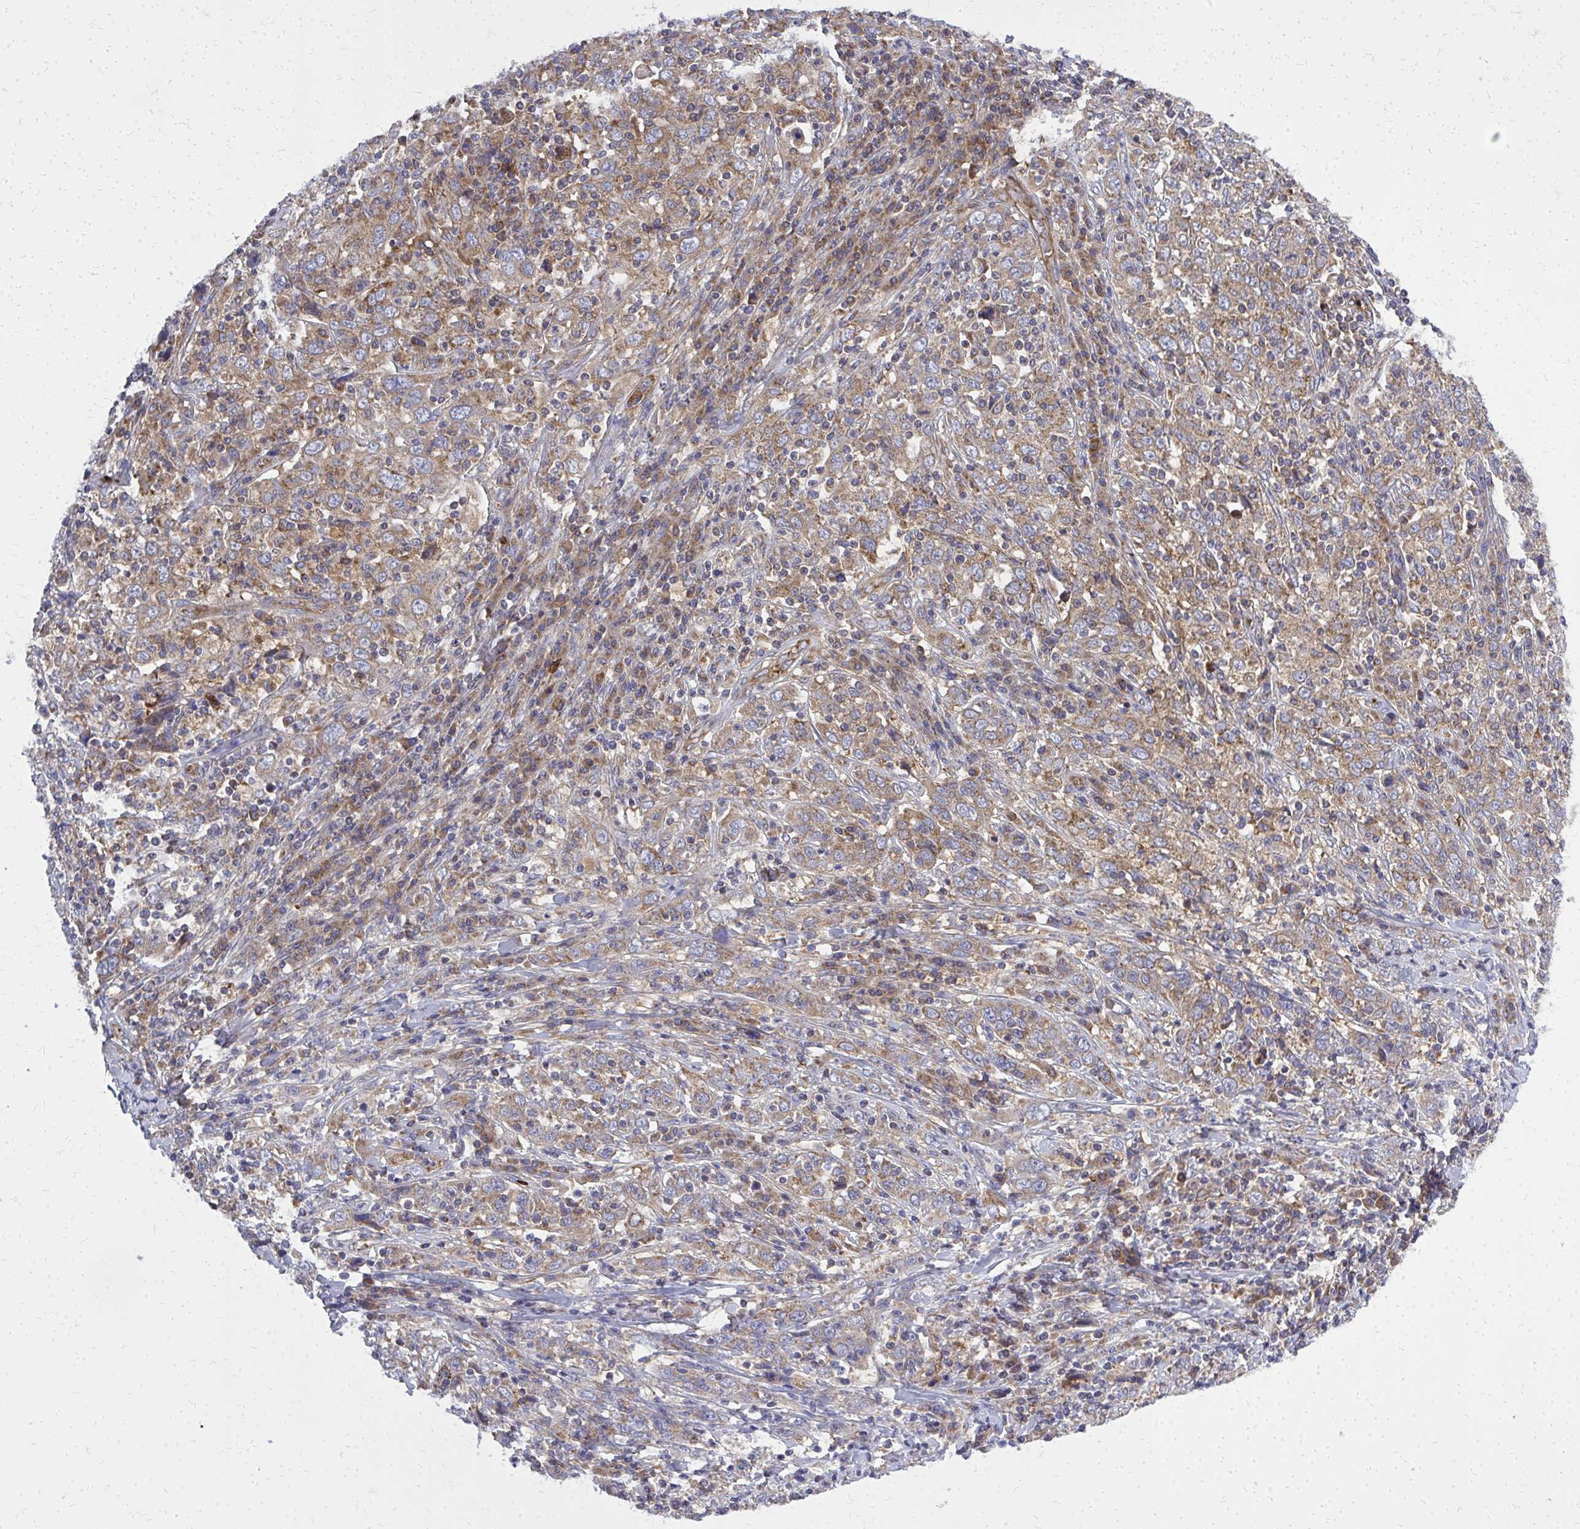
{"staining": {"intensity": "weak", "quantity": ">75%", "location": "cytoplasmic/membranous"}, "tissue": "cervical cancer", "cell_type": "Tumor cells", "image_type": "cancer", "snomed": [{"axis": "morphology", "description": "Squamous cell carcinoma, NOS"}, {"axis": "topography", "description": "Cervix"}], "caption": "Cervical squamous cell carcinoma stained with DAB (3,3'-diaminobenzidine) immunohistochemistry (IHC) shows low levels of weak cytoplasmic/membranous staining in approximately >75% of tumor cells. The staining is performed using DAB (3,3'-diaminobenzidine) brown chromogen to label protein expression. The nuclei are counter-stained blue using hematoxylin.", "gene": "PDK4", "patient": {"sex": "female", "age": 46}}